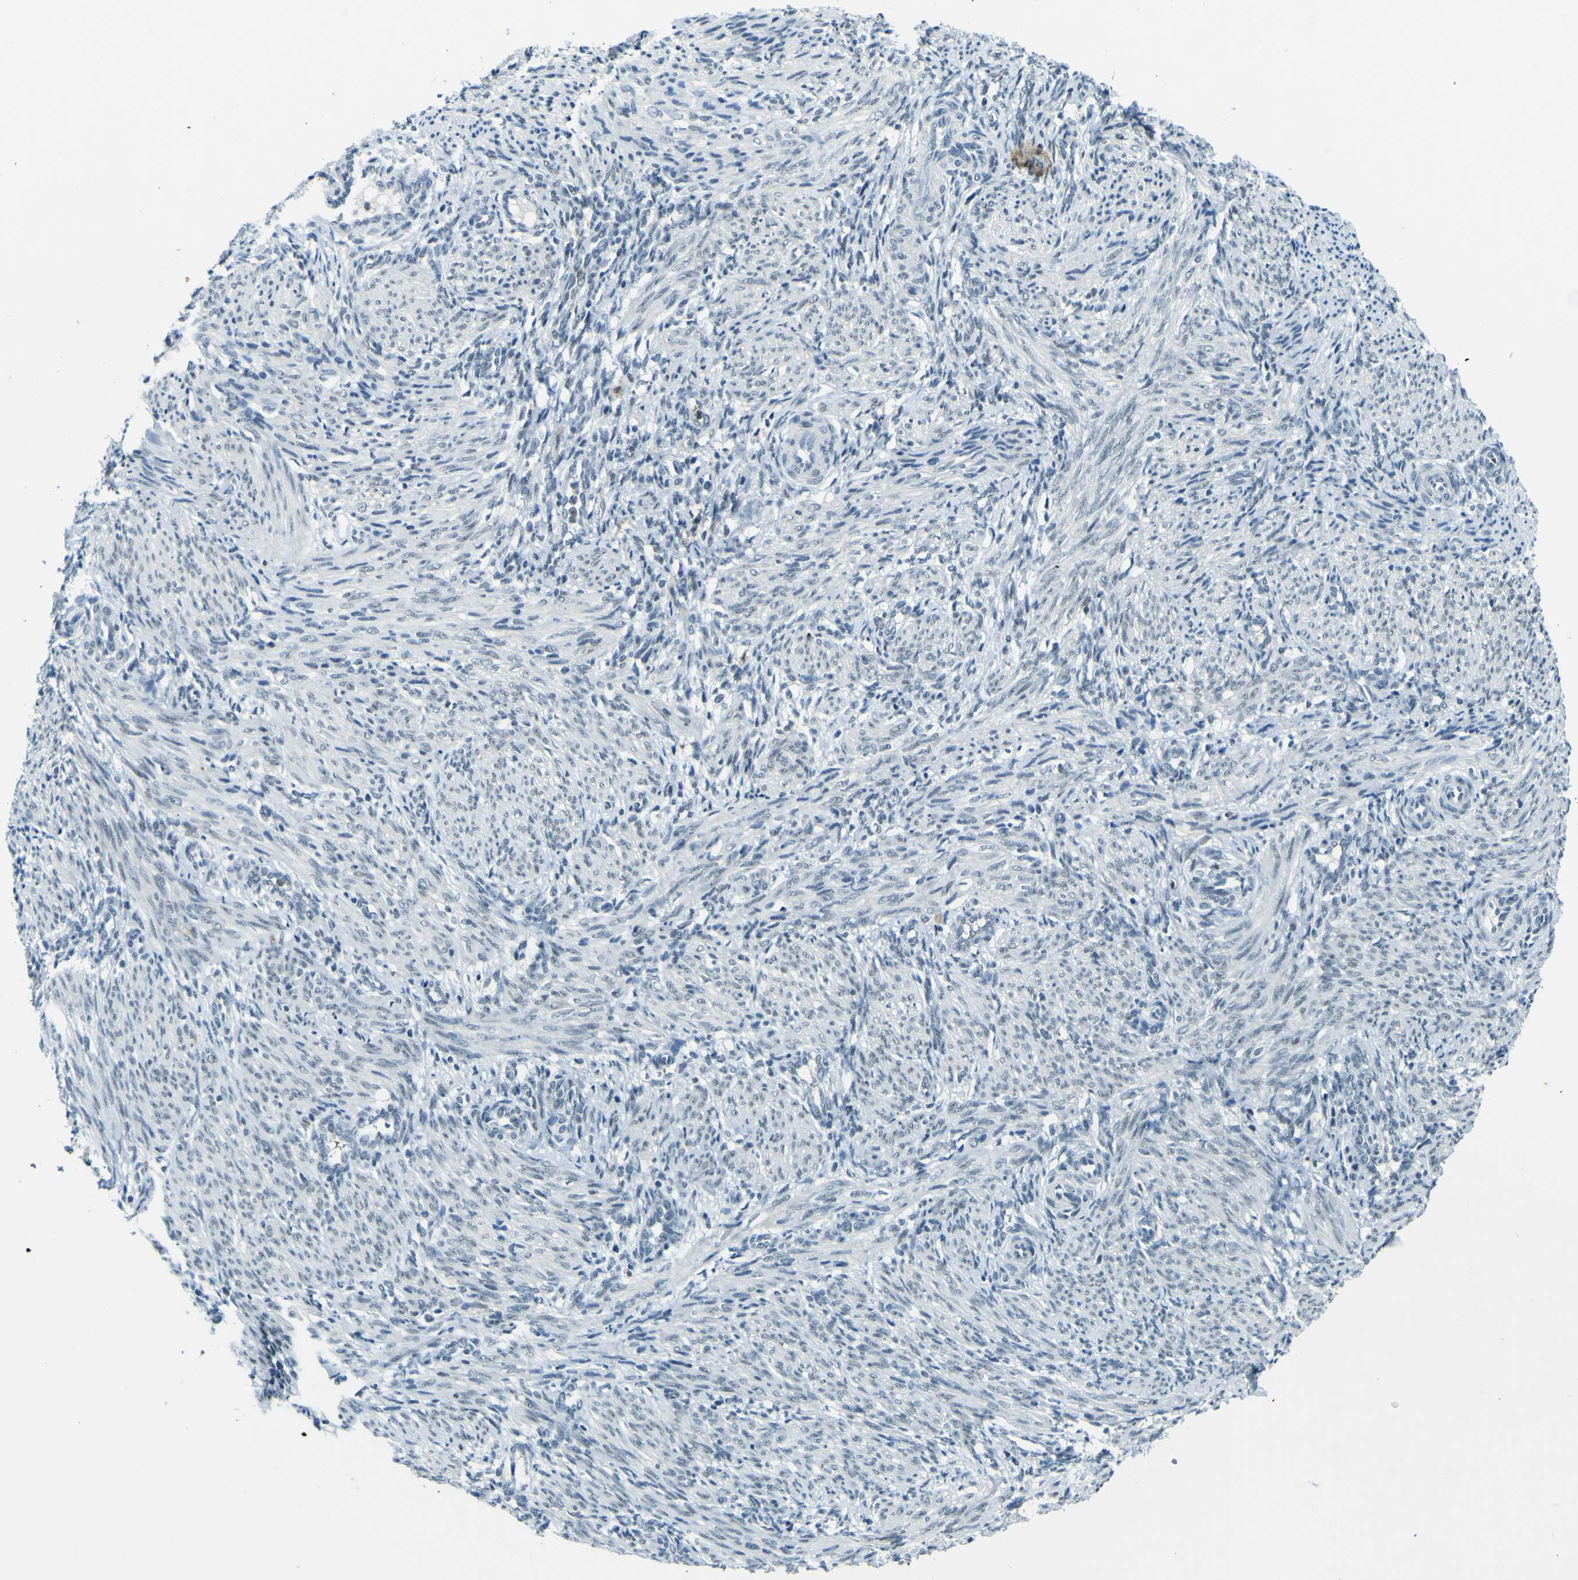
{"staining": {"intensity": "negative", "quantity": "none", "location": "none"}, "tissue": "smooth muscle", "cell_type": "Smooth muscle cells", "image_type": "normal", "snomed": [{"axis": "morphology", "description": "Normal tissue, NOS"}, {"axis": "topography", "description": "Endometrium"}], "caption": "There is no significant positivity in smooth muscle cells of smooth muscle. (Brightfield microscopy of DAB (3,3'-diaminobenzidine) IHC at high magnification).", "gene": "CEBPG", "patient": {"sex": "female", "age": 33}}